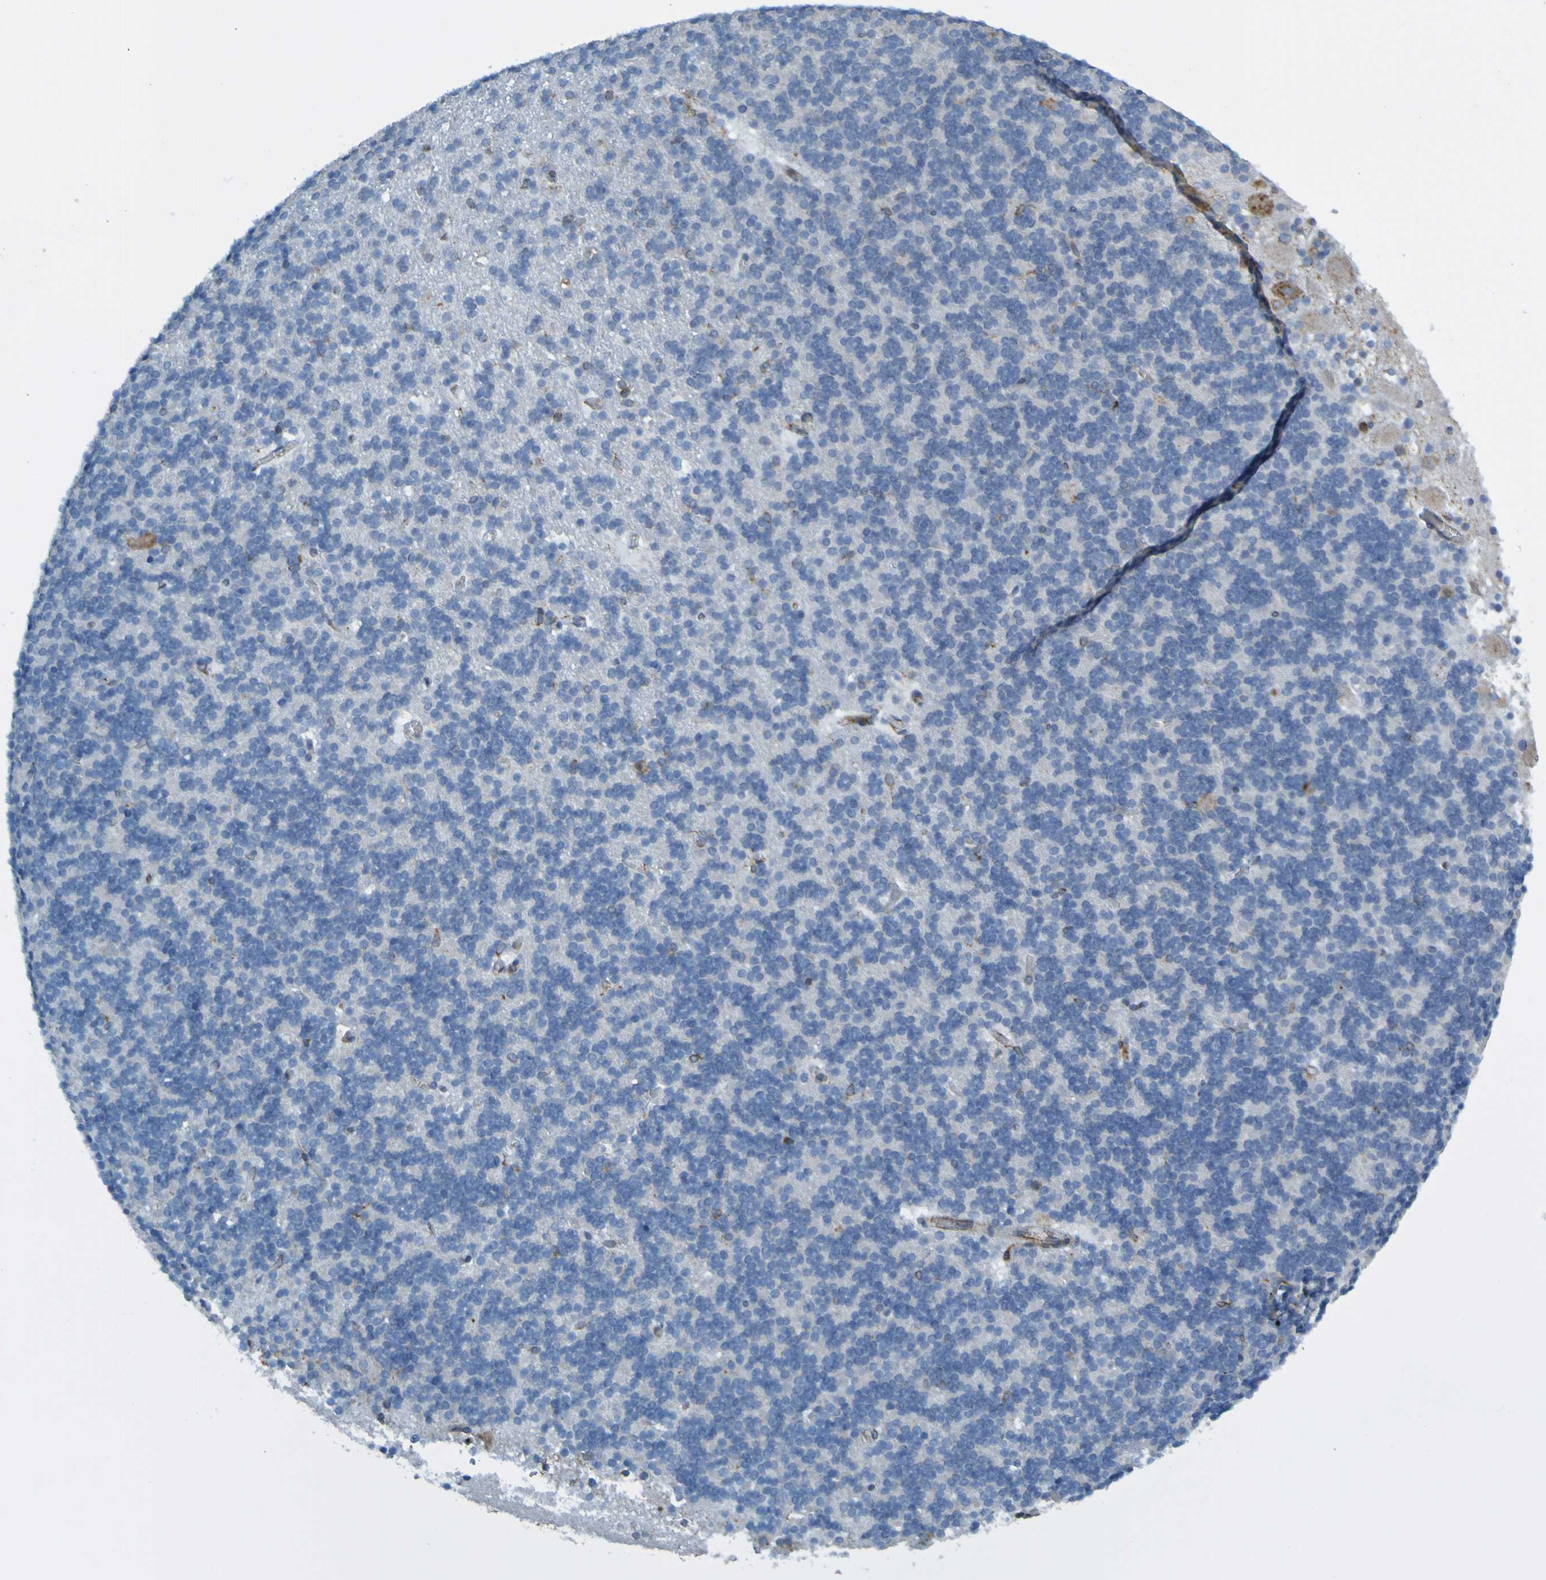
{"staining": {"intensity": "weak", "quantity": "25%-75%", "location": "cytoplasmic/membranous"}, "tissue": "cerebellum", "cell_type": "Cells in granular layer", "image_type": "normal", "snomed": [{"axis": "morphology", "description": "Normal tissue, NOS"}, {"axis": "topography", "description": "Cerebellum"}], "caption": "Brown immunohistochemical staining in unremarkable cerebellum displays weak cytoplasmic/membranous staining in about 25%-75% of cells in granular layer.", "gene": "SSR1", "patient": {"sex": "male", "age": 45}}